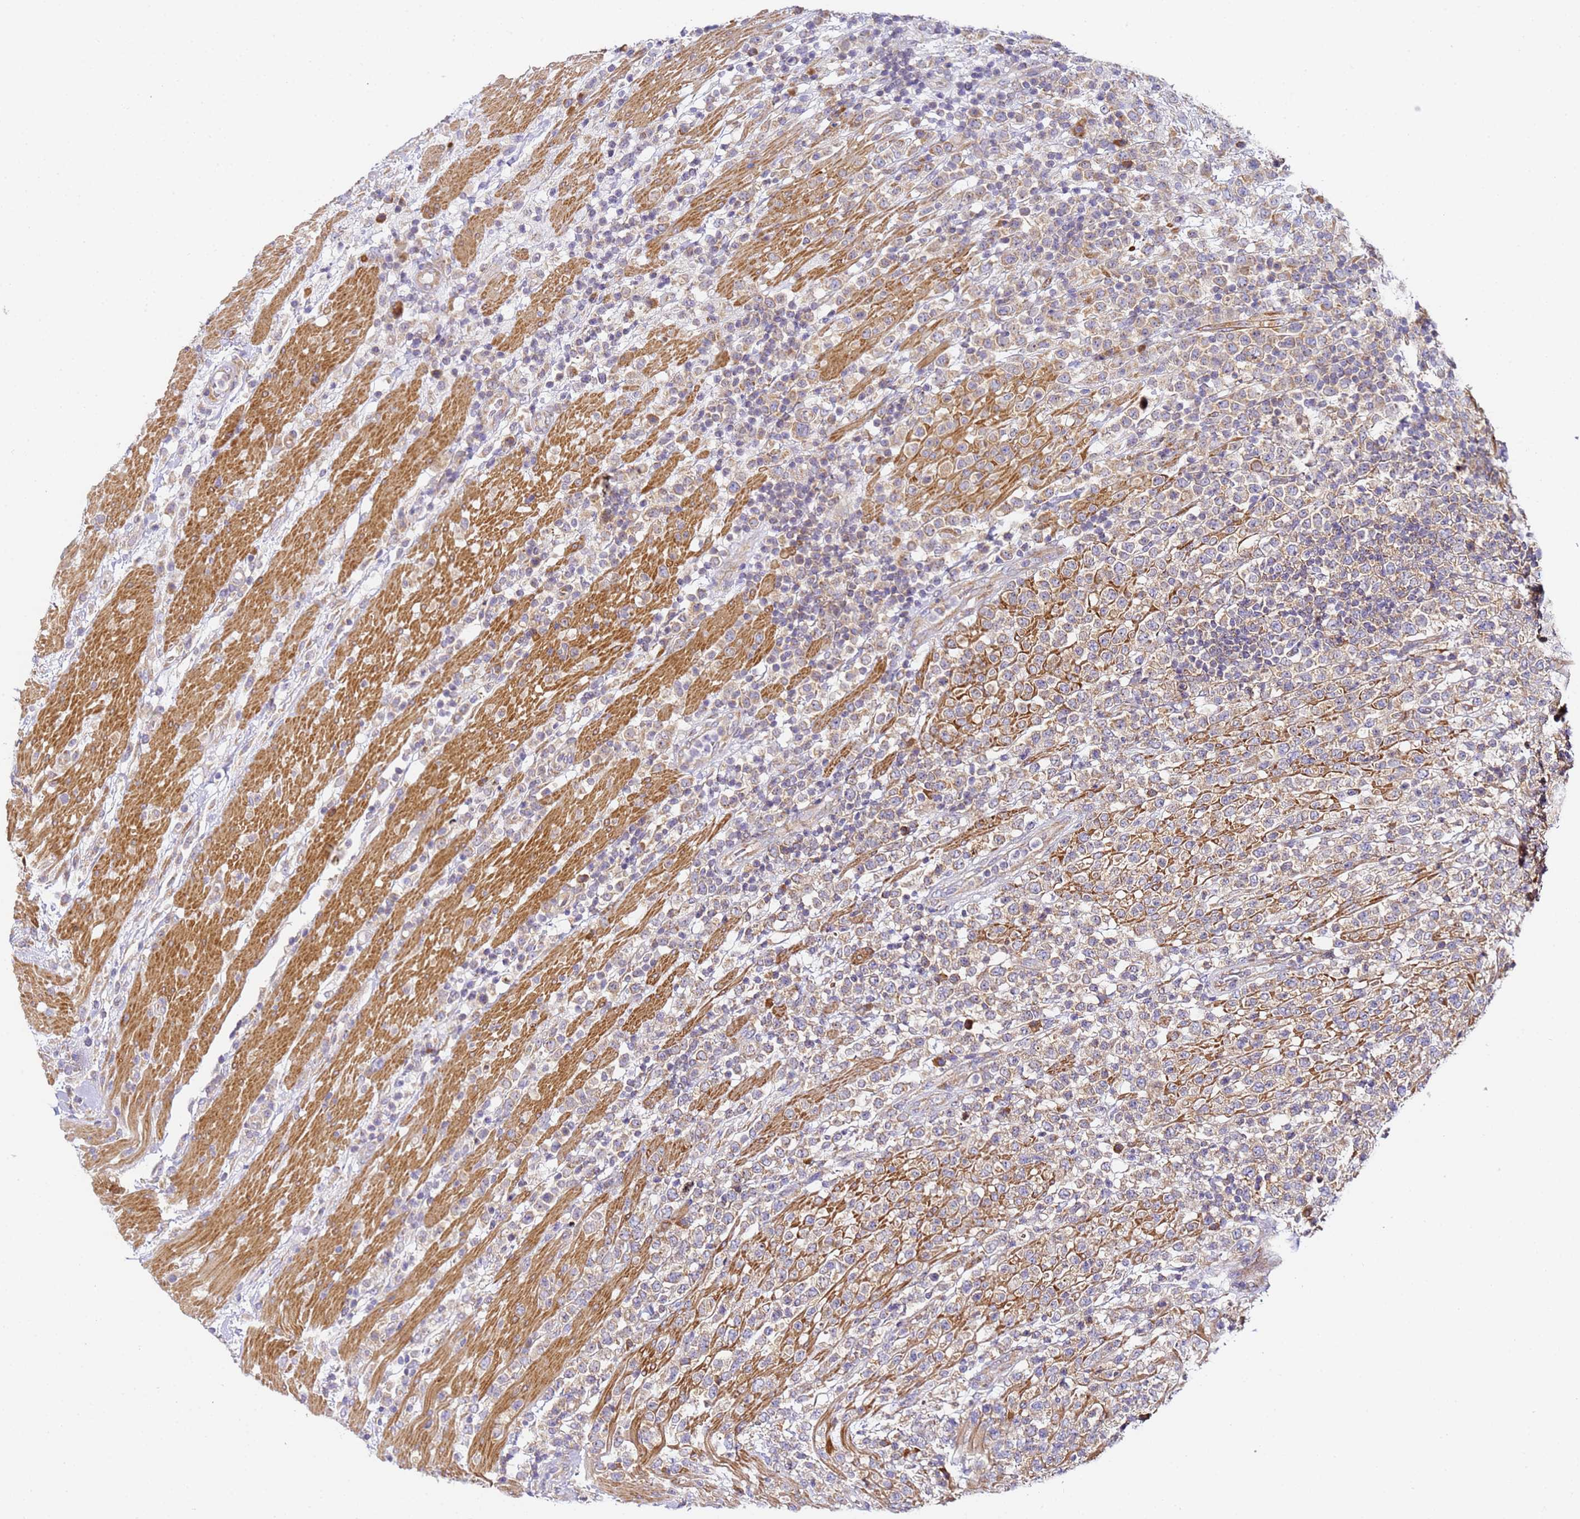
{"staining": {"intensity": "weak", "quantity": "<25%", "location": "cytoplasmic/membranous"}, "tissue": "lymphoma", "cell_type": "Tumor cells", "image_type": "cancer", "snomed": [{"axis": "morphology", "description": "Malignant lymphoma, non-Hodgkin's type, High grade"}, {"axis": "topography", "description": "Colon"}], "caption": "IHC histopathology image of neoplastic tissue: lymphoma stained with DAB (3,3'-diaminobenzidine) shows no significant protein positivity in tumor cells. (IHC, brightfield microscopy, high magnification).", "gene": "RPL13A", "patient": {"sex": "female", "age": 53}}